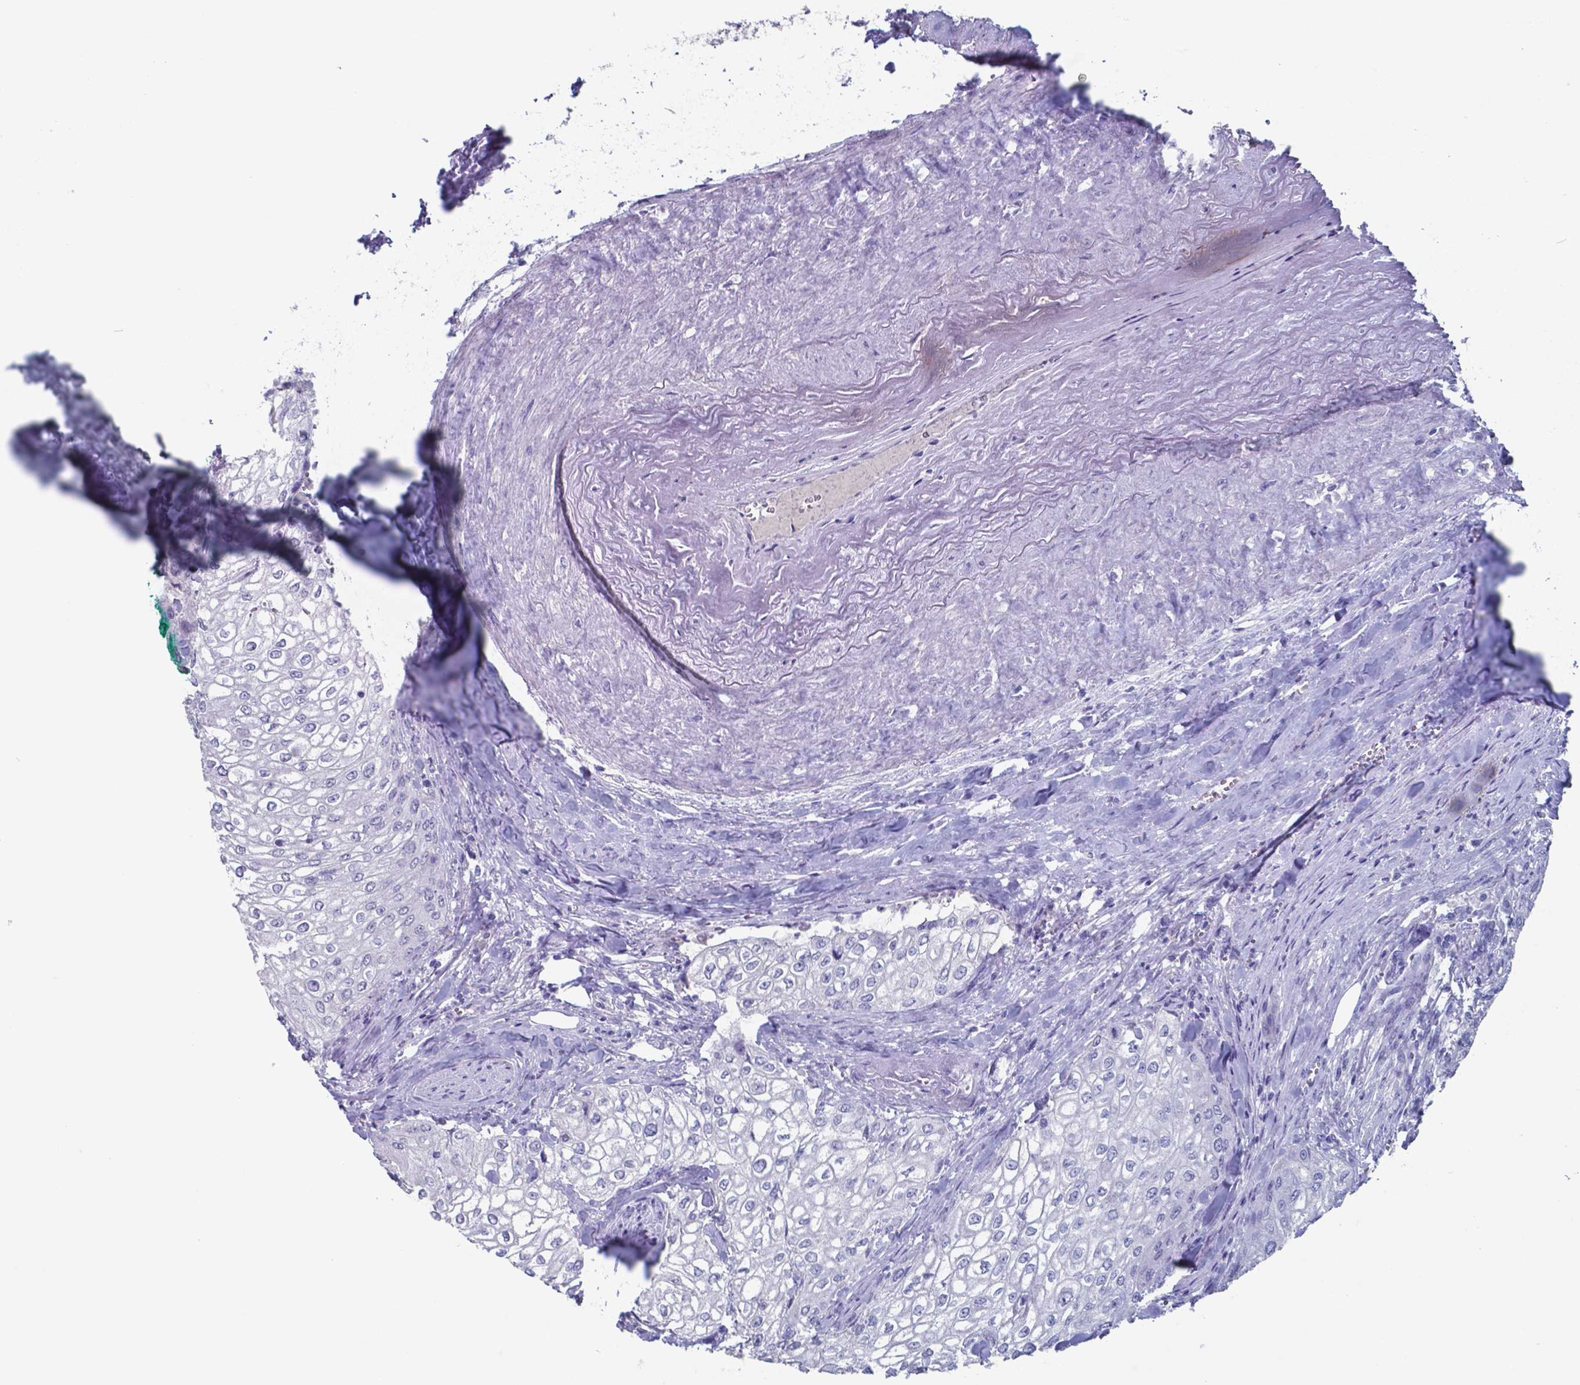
{"staining": {"intensity": "negative", "quantity": "none", "location": "none"}, "tissue": "urothelial cancer", "cell_type": "Tumor cells", "image_type": "cancer", "snomed": [{"axis": "morphology", "description": "Urothelial carcinoma, High grade"}, {"axis": "topography", "description": "Urinary bladder"}], "caption": "DAB (3,3'-diaminobenzidine) immunohistochemical staining of human urothelial cancer displays no significant staining in tumor cells.", "gene": "TTR", "patient": {"sex": "male", "age": 62}}